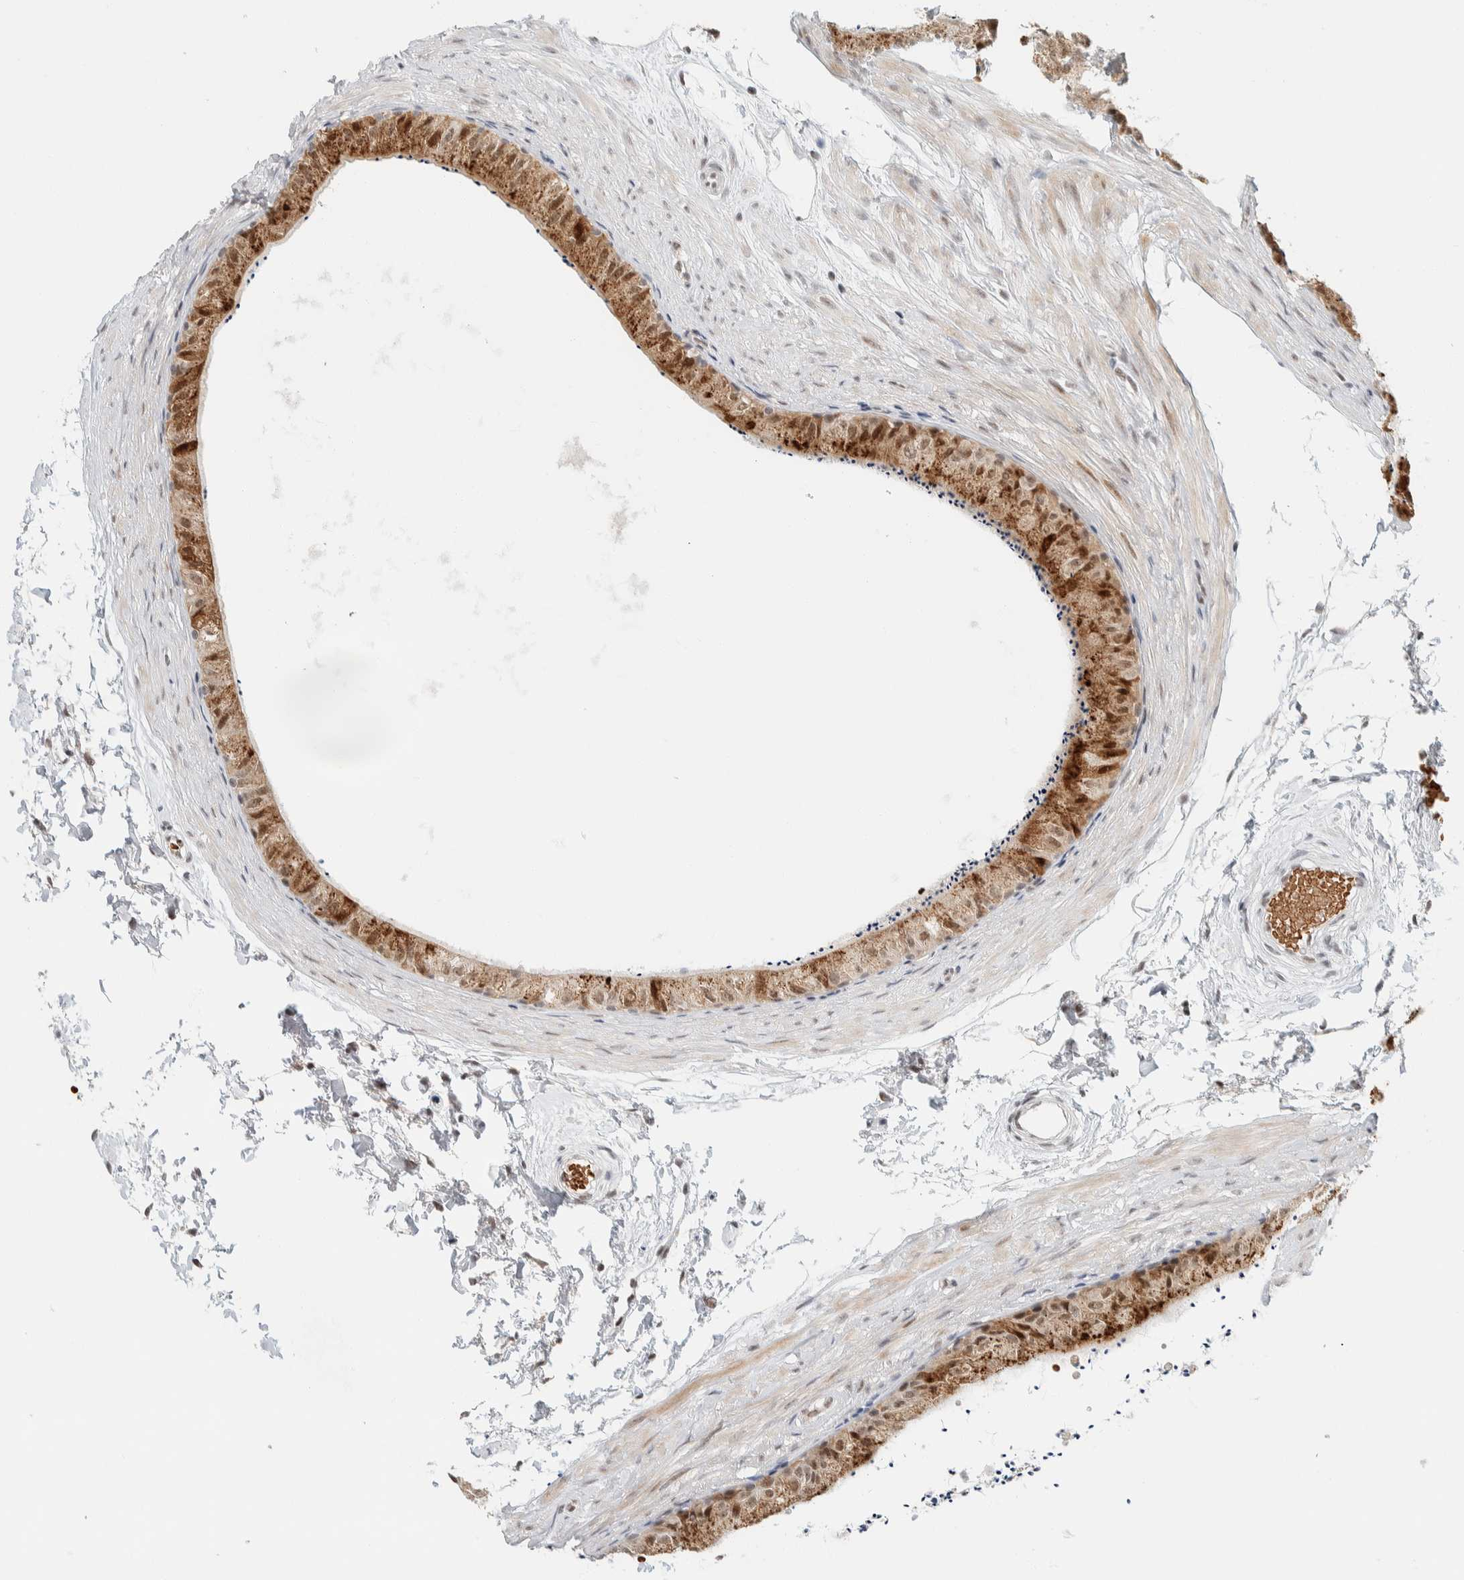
{"staining": {"intensity": "moderate", "quantity": ">75%", "location": "cytoplasmic/membranous,nuclear"}, "tissue": "epididymis", "cell_type": "Glandular cells", "image_type": "normal", "snomed": [{"axis": "morphology", "description": "Normal tissue, NOS"}, {"axis": "topography", "description": "Epididymis"}], "caption": "Immunohistochemistry (IHC) histopathology image of benign epididymis: human epididymis stained using immunohistochemistry (IHC) shows medium levels of moderate protein expression localized specifically in the cytoplasmic/membranous,nuclear of glandular cells, appearing as a cytoplasmic/membranous,nuclear brown color.", "gene": "ZBTB2", "patient": {"sex": "male", "age": 56}}